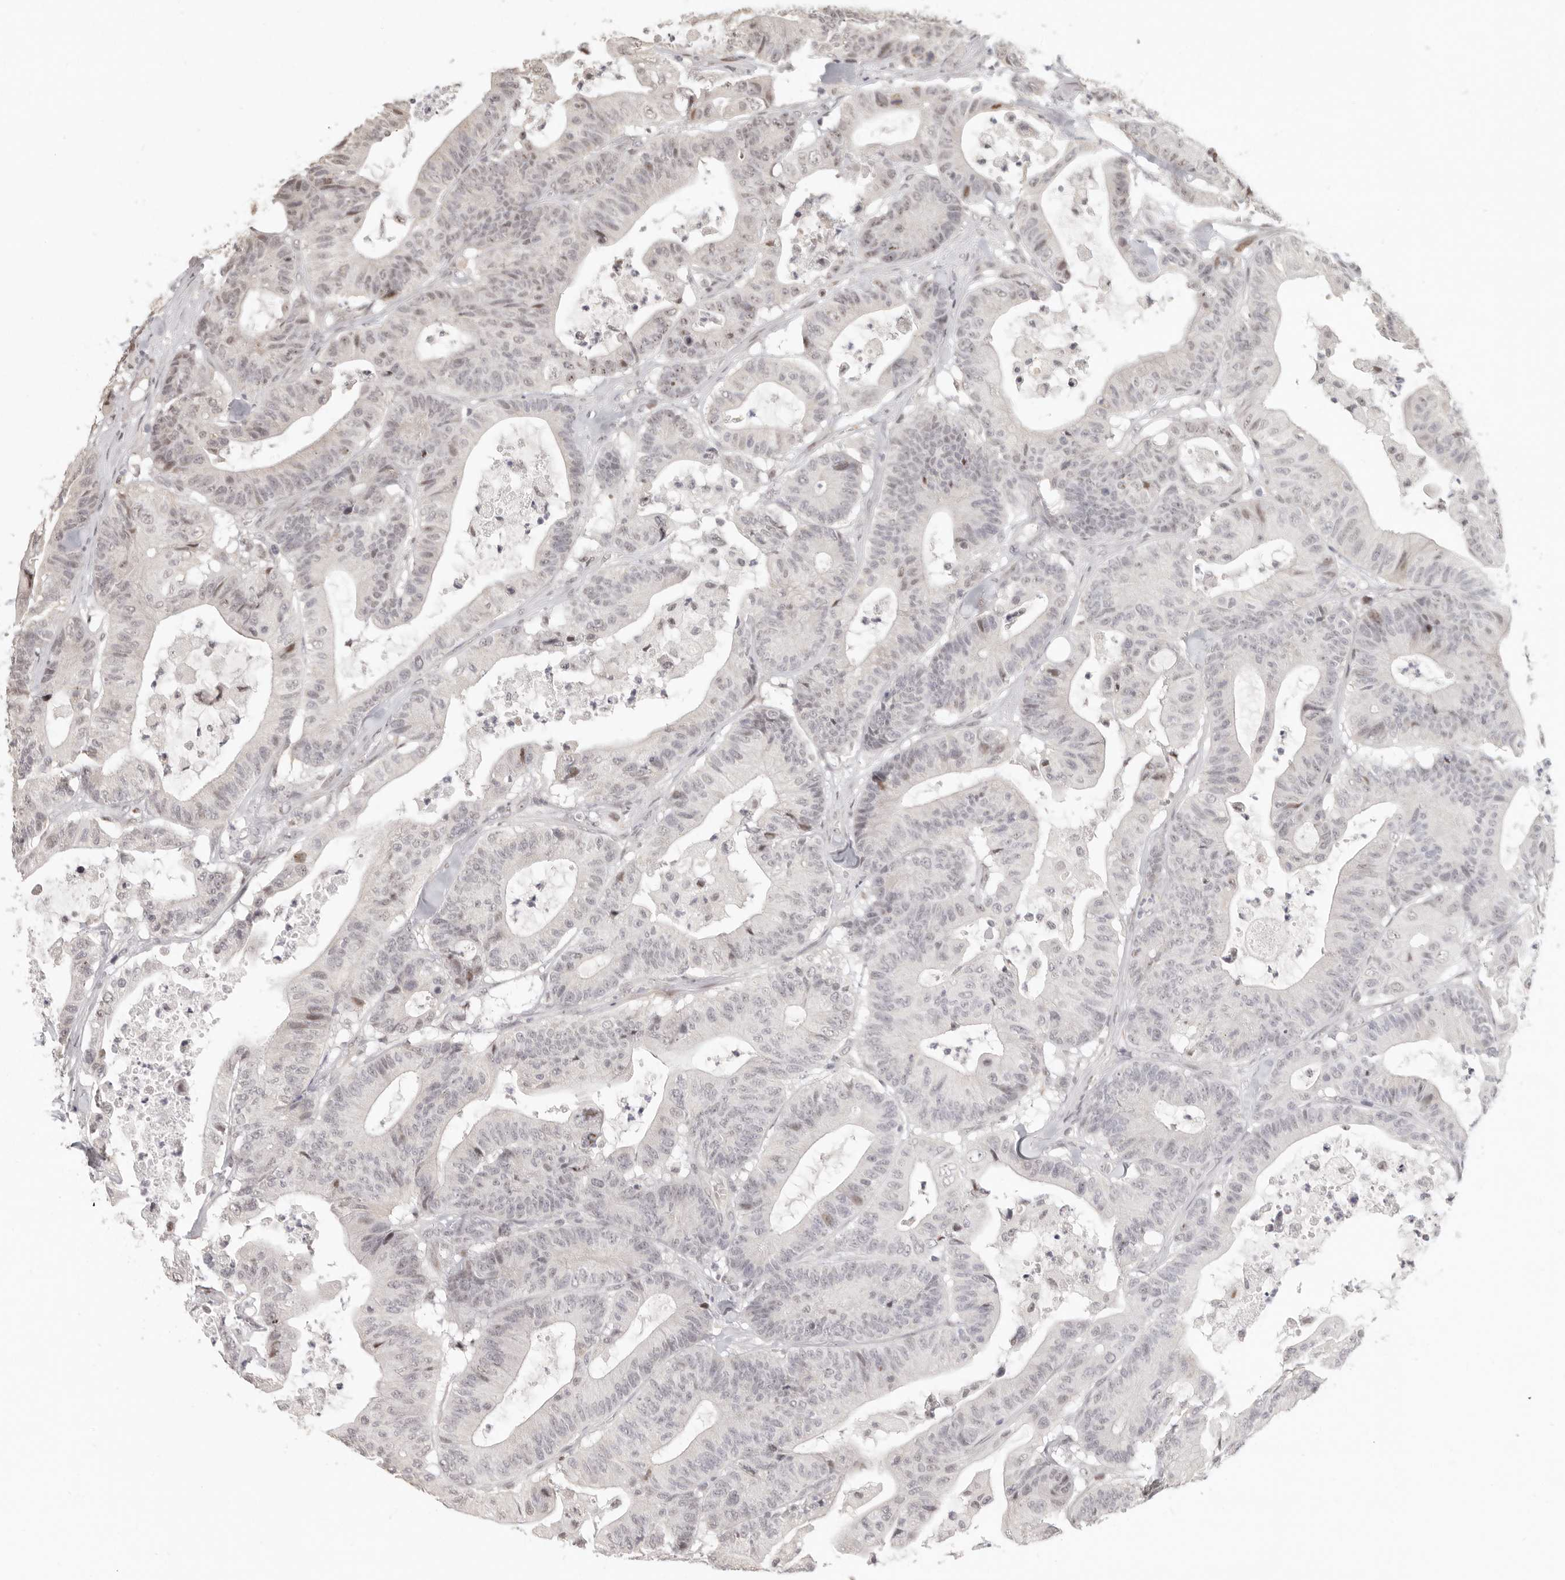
{"staining": {"intensity": "negative", "quantity": "none", "location": "none"}, "tissue": "colorectal cancer", "cell_type": "Tumor cells", "image_type": "cancer", "snomed": [{"axis": "morphology", "description": "Adenocarcinoma, NOS"}, {"axis": "topography", "description": "Colon"}], "caption": "Immunohistochemistry (IHC) photomicrograph of human colorectal cancer (adenocarcinoma) stained for a protein (brown), which shows no expression in tumor cells. (Brightfield microscopy of DAB (3,3'-diaminobenzidine) immunohistochemistry (IHC) at high magnification).", "gene": "GPBP1L1", "patient": {"sex": "female", "age": 84}}